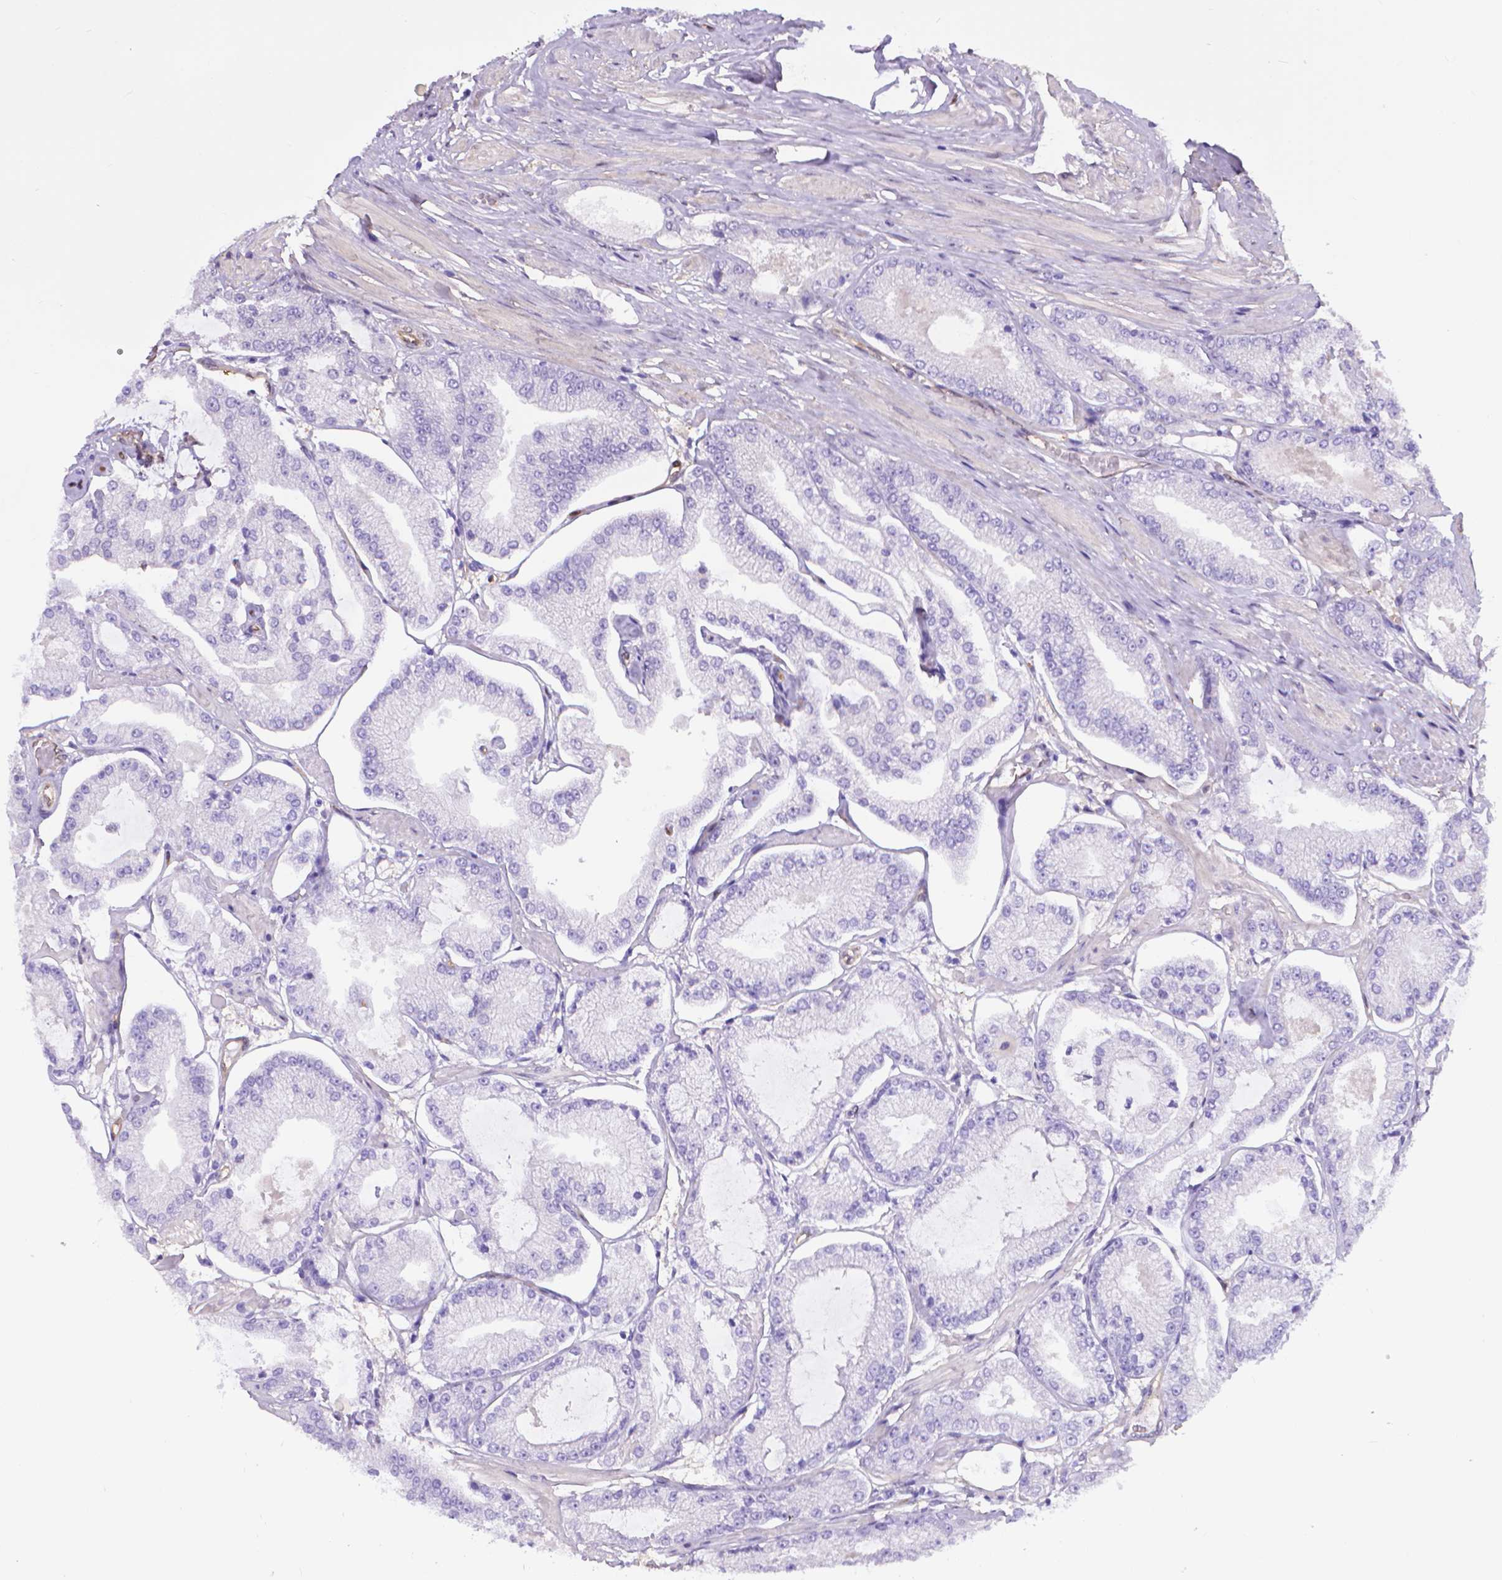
{"staining": {"intensity": "negative", "quantity": "none", "location": "none"}, "tissue": "prostate cancer", "cell_type": "Tumor cells", "image_type": "cancer", "snomed": [{"axis": "morphology", "description": "Adenocarcinoma, Low grade"}, {"axis": "topography", "description": "Prostate"}], "caption": "Tumor cells show no significant protein expression in adenocarcinoma (low-grade) (prostate).", "gene": "CLIC4", "patient": {"sex": "male", "age": 55}}